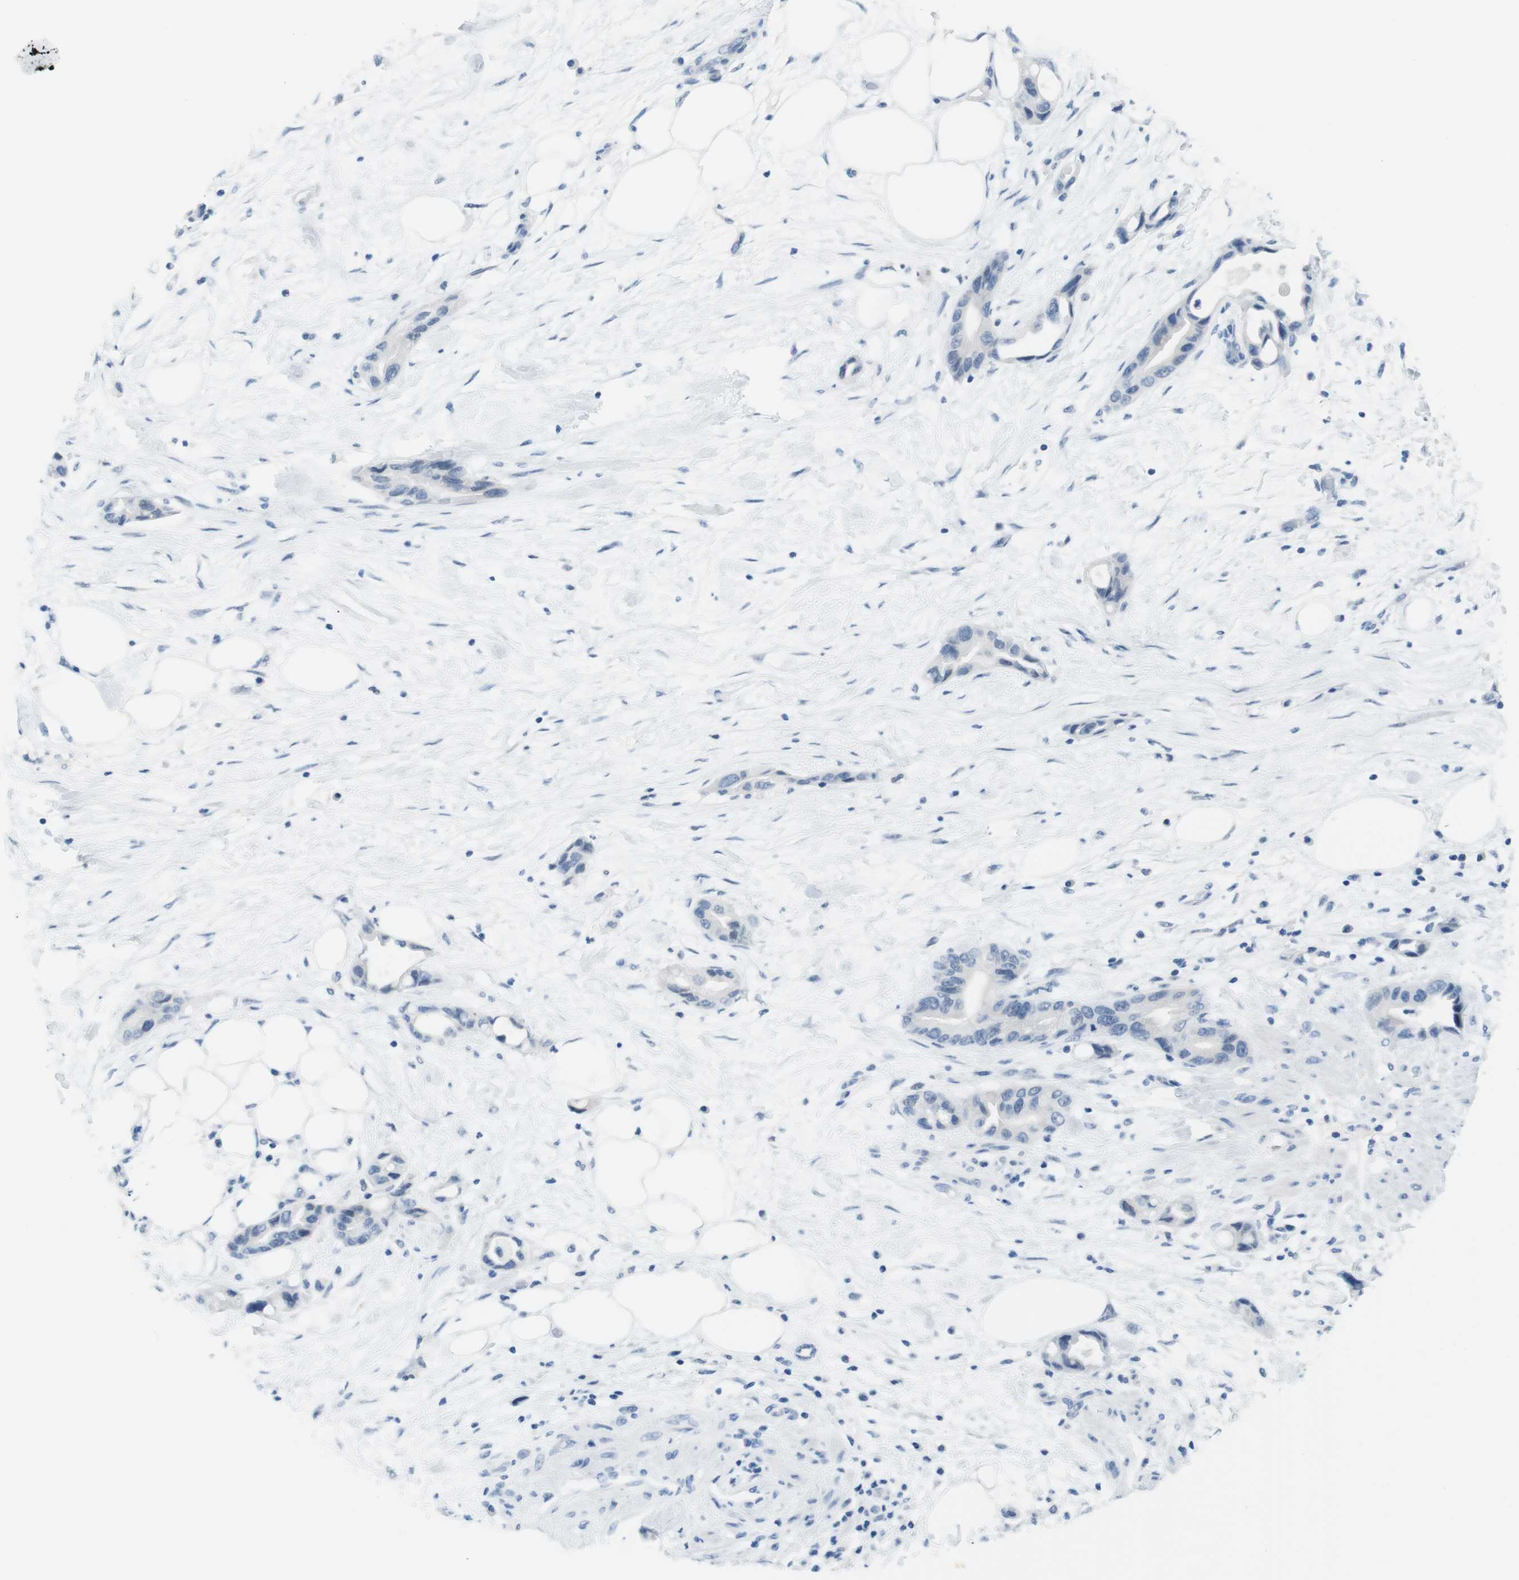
{"staining": {"intensity": "negative", "quantity": "none", "location": "none"}, "tissue": "pancreatic cancer", "cell_type": "Tumor cells", "image_type": "cancer", "snomed": [{"axis": "morphology", "description": "Adenocarcinoma, NOS"}, {"axis": "topography", "description": "Pancreas"}], "caption": "Histopathology image shows no protein expression in tumor cells of pancreatic cancer tissue. (DAB immunohistochemistry (IHC) visualized using brightfield microscopy, high magnification).", "gene": "OPN1SW", "patient": {"sex": "female", "age": 57}}